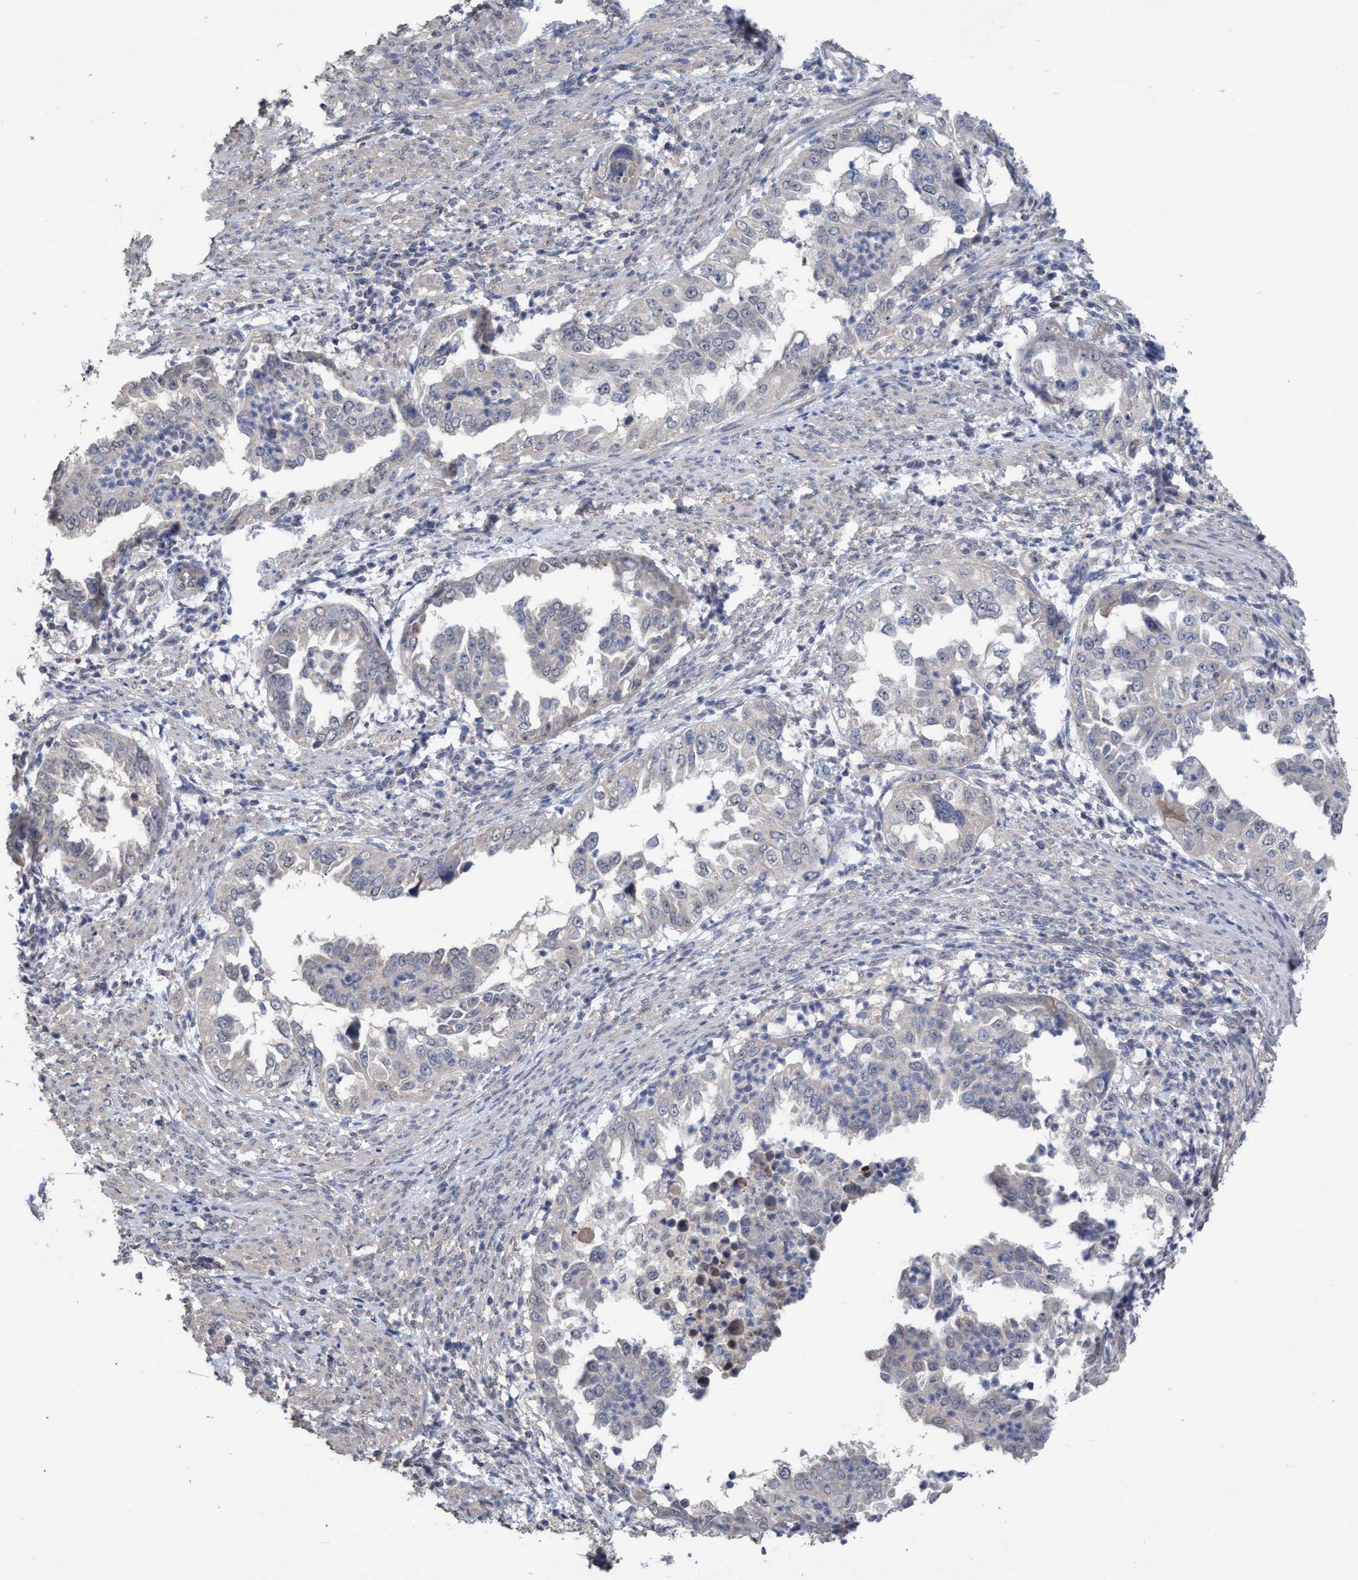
{"staining": {"intensity": "negative", "quantity": "none", "location": "none"}, "tissue": "endometrial cancer", "cell_type": "Tumor cells", "image_type": "cancer", "snomed": [{"axis": "morphology", "description": "Adenocarcinoma, NOS"}, {"axis": "topography", "description": "Endometrium"}], "caption": "Tumor cells show no significant protein positivity in endometrial cancer (adenocarcinoma).", "gene": "GLOD4", "patient": {"sex": "female", "age": 85}}